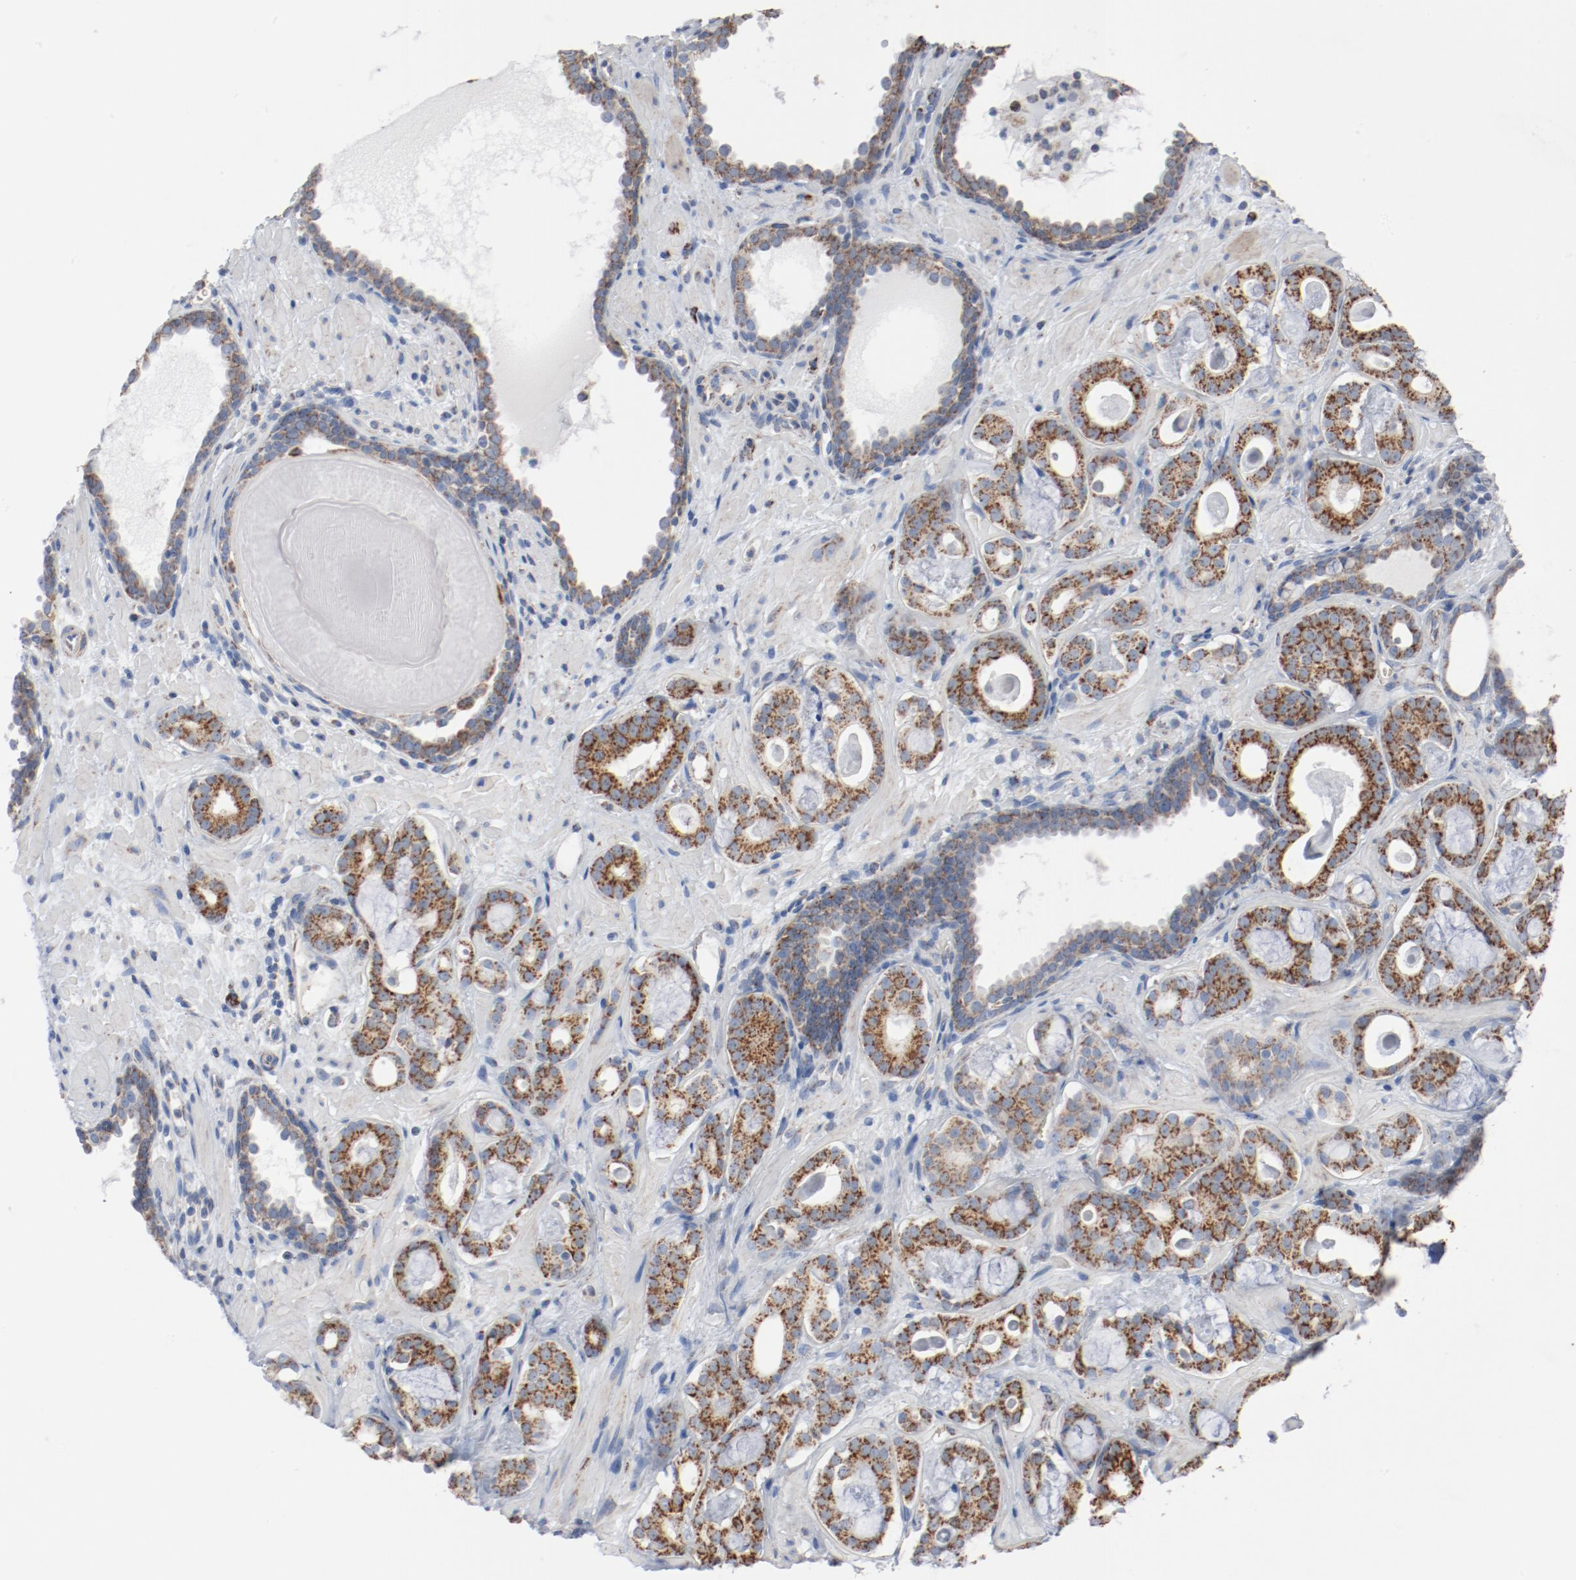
{"staining": {"intensity": "moderate", "quantity": ">75%", "location": "cytoplasmic/membranous"}, "tissue": "prostate cancer", "cell_type": "Tumor cells", "image_type": "cancer", "snomed": [{"axis": "morphology", "description": "Adenocarcinoma, Low grade"}, {"axis": "topography", "description": "Prostate"}], "caption": "IHC image of human prostate low-grade adenocarcinoma stained for a protein (brown), which displays medium levels of moderate cytoplasmic/membranous expression in approximately >75% of tumor cells.", "gene": "NDUFB8", "patient": {"sex": "male", "age": 57}}